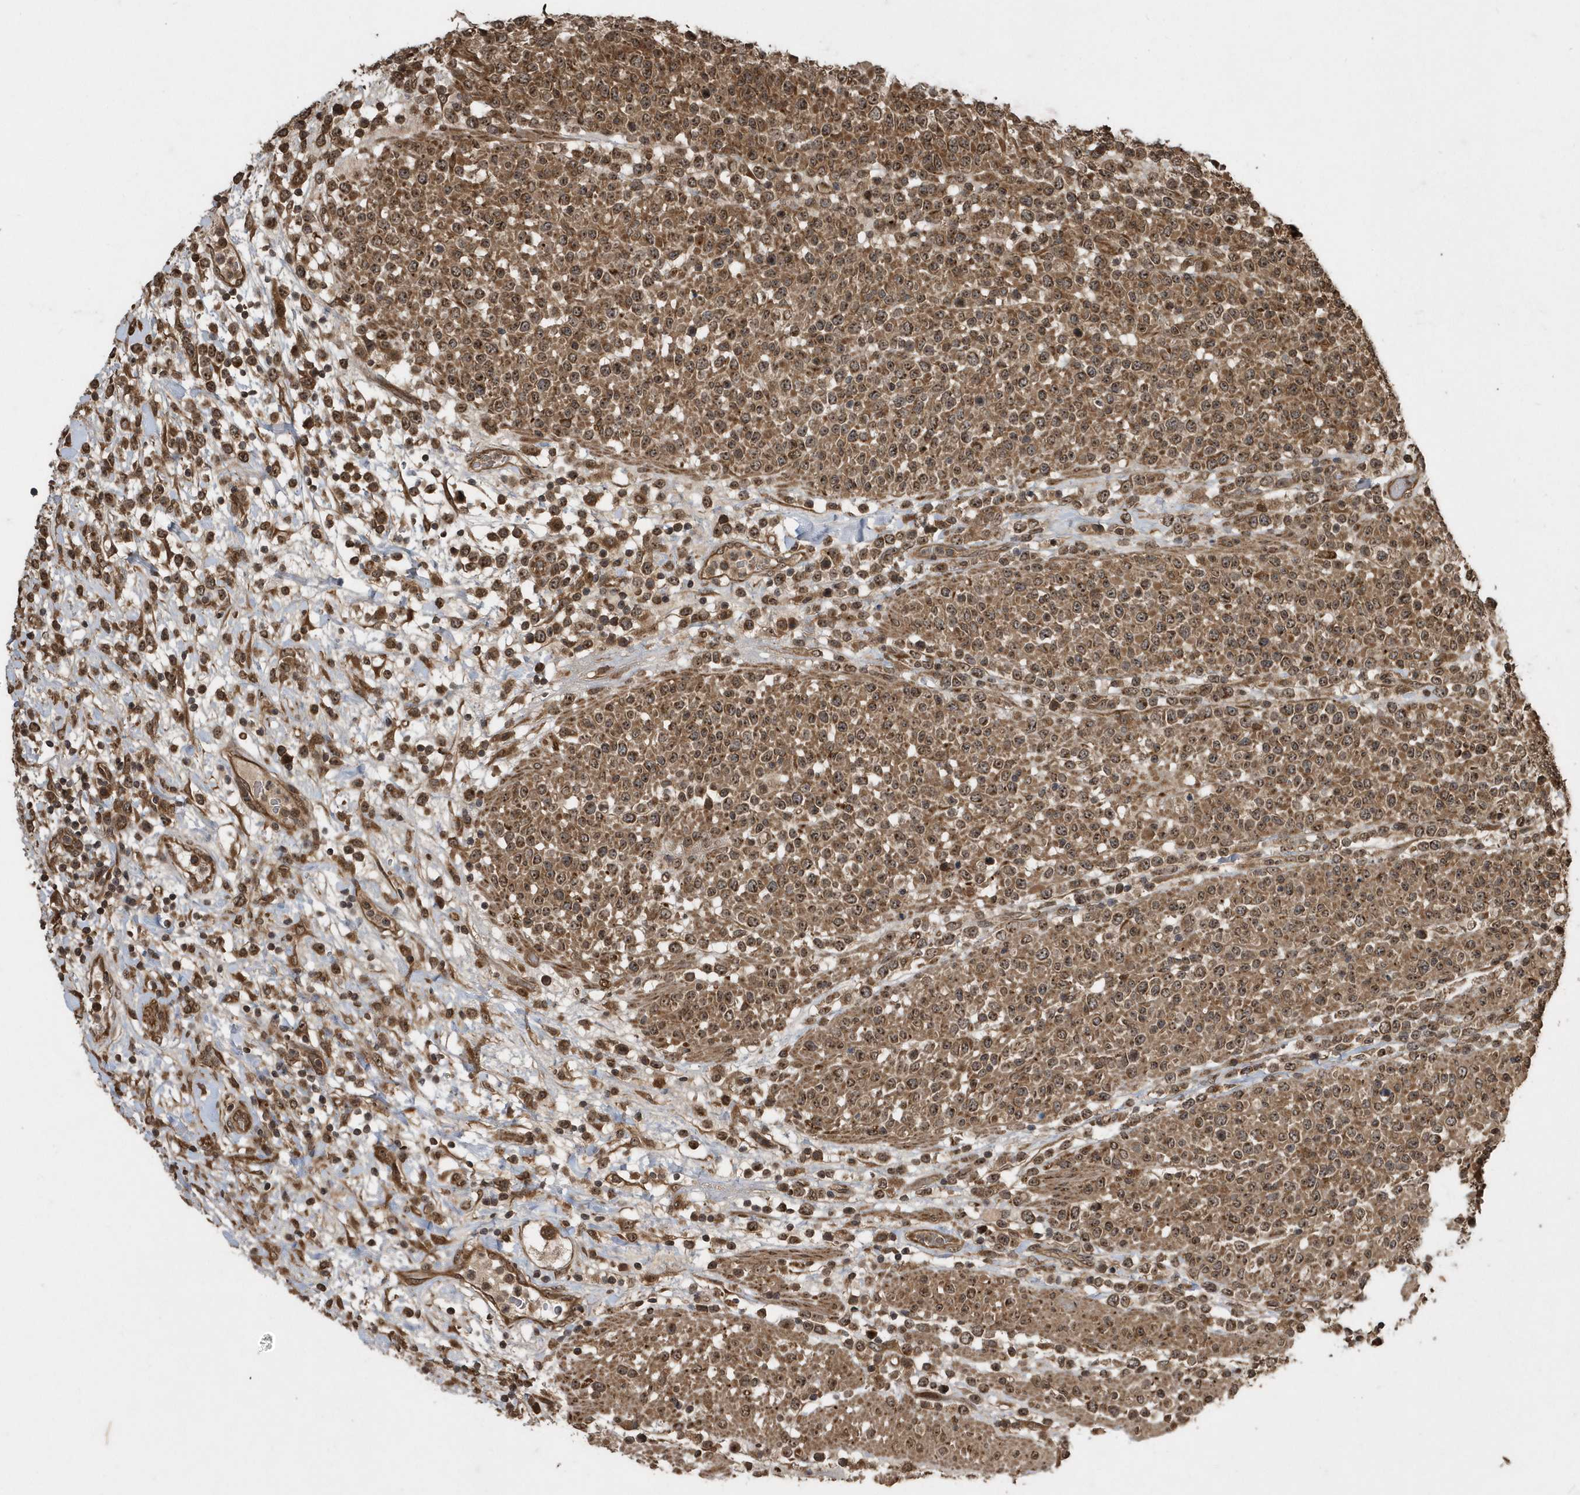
{"staining": {"intensity": "moderate", "quantity": ">75%", "location": "cytoplasmic/membranous,nuclear"}, "tissue": "lymphoma", "cell_type": "Tumor cells", "image_type": "cancer", "snomed": [{"axis": "morphology", "description": "Malignant lymphoma, non-Hodgkin's type, High grade"}, {"axis": "topography", "description": "Colon"}], "caption": "Protein analysis of lymphoma tissue demonstrates moderate cytoplasmic/membranous and nuclear positivity in approximately >75% of tumor cells.", "gene": "WASHC5", "patient": {"sex": "female", "age": 53}}